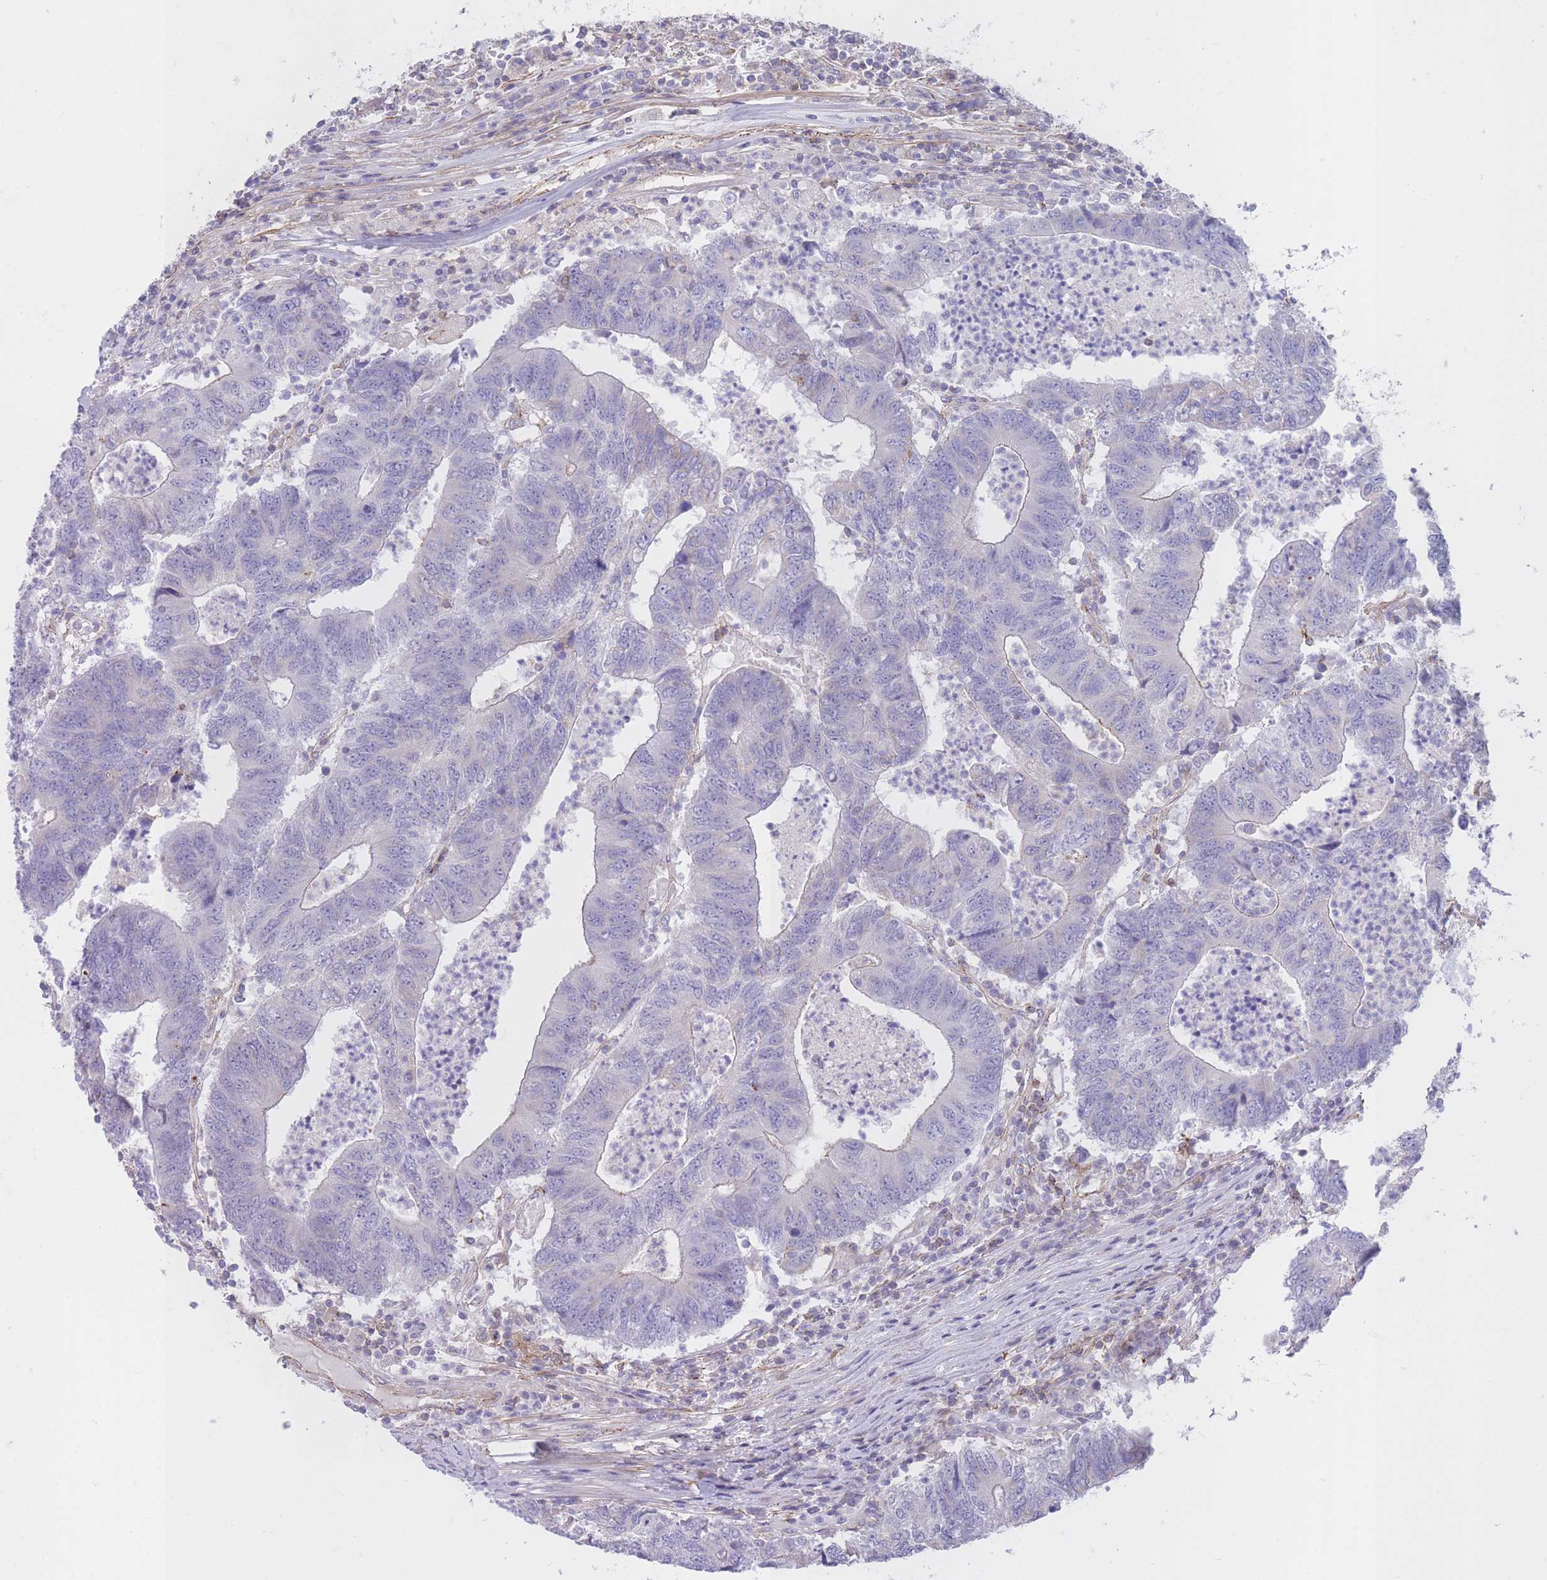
{"staining": {"intensity": "negative", "quantity": "none", "location": "none"}, "tissue": "colorectal cancer", "cell_type": "Tumor cells", "image_type": "cancer", "snomed": [{"axis": "morphology", "description": "Adenocarcinoma, NOS"}, {"axis": "topography", "description": "Colon"}], "caption": "Immunohistochemistry of colorectal cancer demonstrates no positivity in tumor cells. (Brightfield microscopy of DAB immunohistochemistry (IHC) at high magnification).", "gene": "LDB3", "patient": {"sex": "female", "age": 48}}